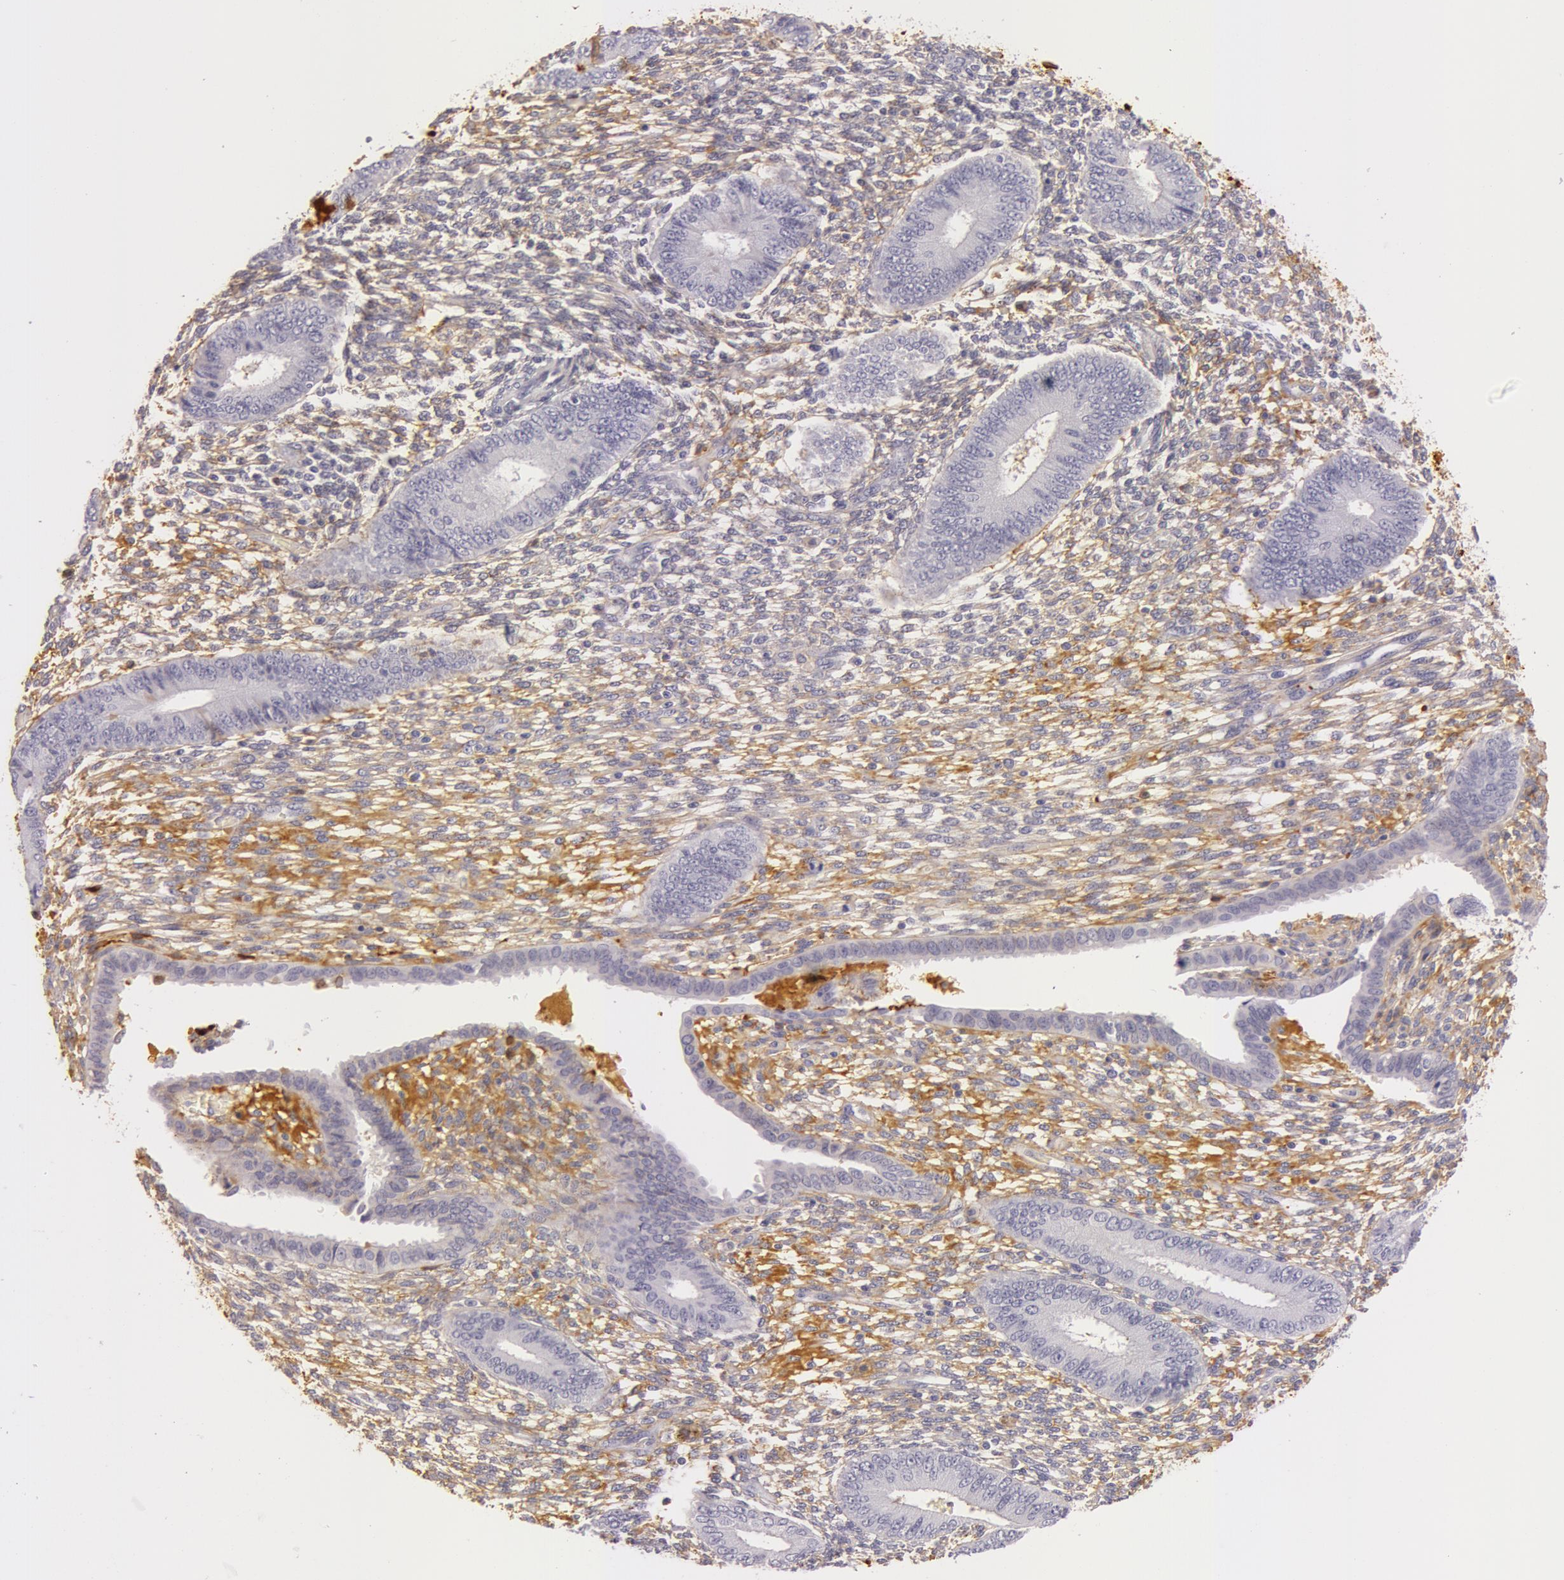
{"staining": {"intensity": "moderate", "quantity": "25%-75%", "location": "cytoplasmic/membranous"}, "tissue": "endometrium", "cell_type": "Cells in endometrial stroma", "image_type": "normal", "snomed": [{"axis": "morphology", "description": "Normal tissue, NOS"}, {"axis": "topography", "description": "Endometrium"}], "caption": "Endometrium stained with IHC demonstrates moderate cytoplasmic/membranous staining in about 25%-75% of cells in endometrial stroma.", "gene": "C4BPA", "patient": {"sex": "female", "age": 42}}